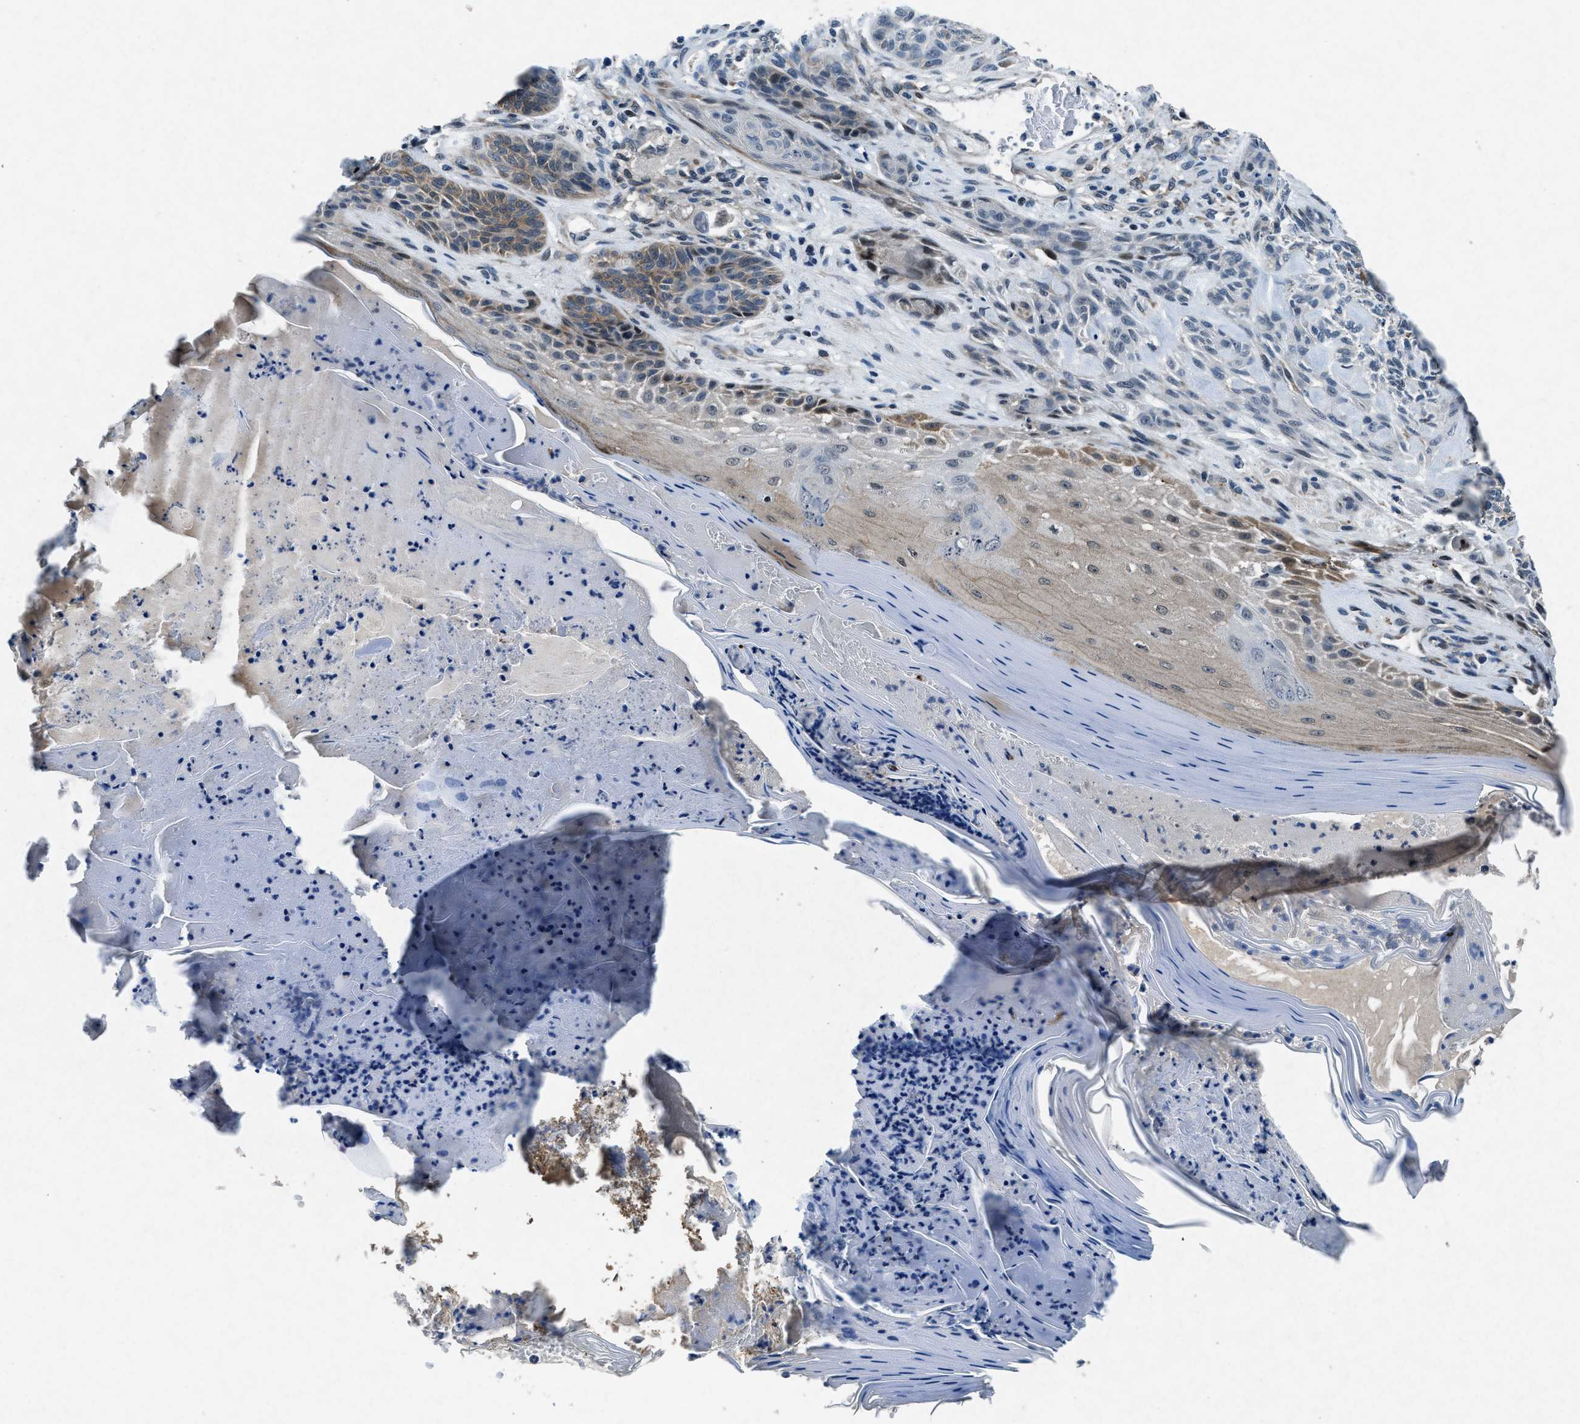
{"staining": {"intensity": "moderate", "quantity": "<25%", "location": "cytoplasmic/membranous"}, "tissue": "skin cancer", "cell_type": "Tumor cells", "image_type": "cancer", "snomed": [{"axis": "morphology", "description": "Basal cell carcinoma"}, {"axis": "topography", "description": "Skin"}], "caption": "An image of basal cell carcinoma (skin) stained for a protein exhibits moderate cytoplasmic/membranous brown staining in tumor cells.", "gene": "PHLDA1", "patient": {"sex": "male", "age": 55}}